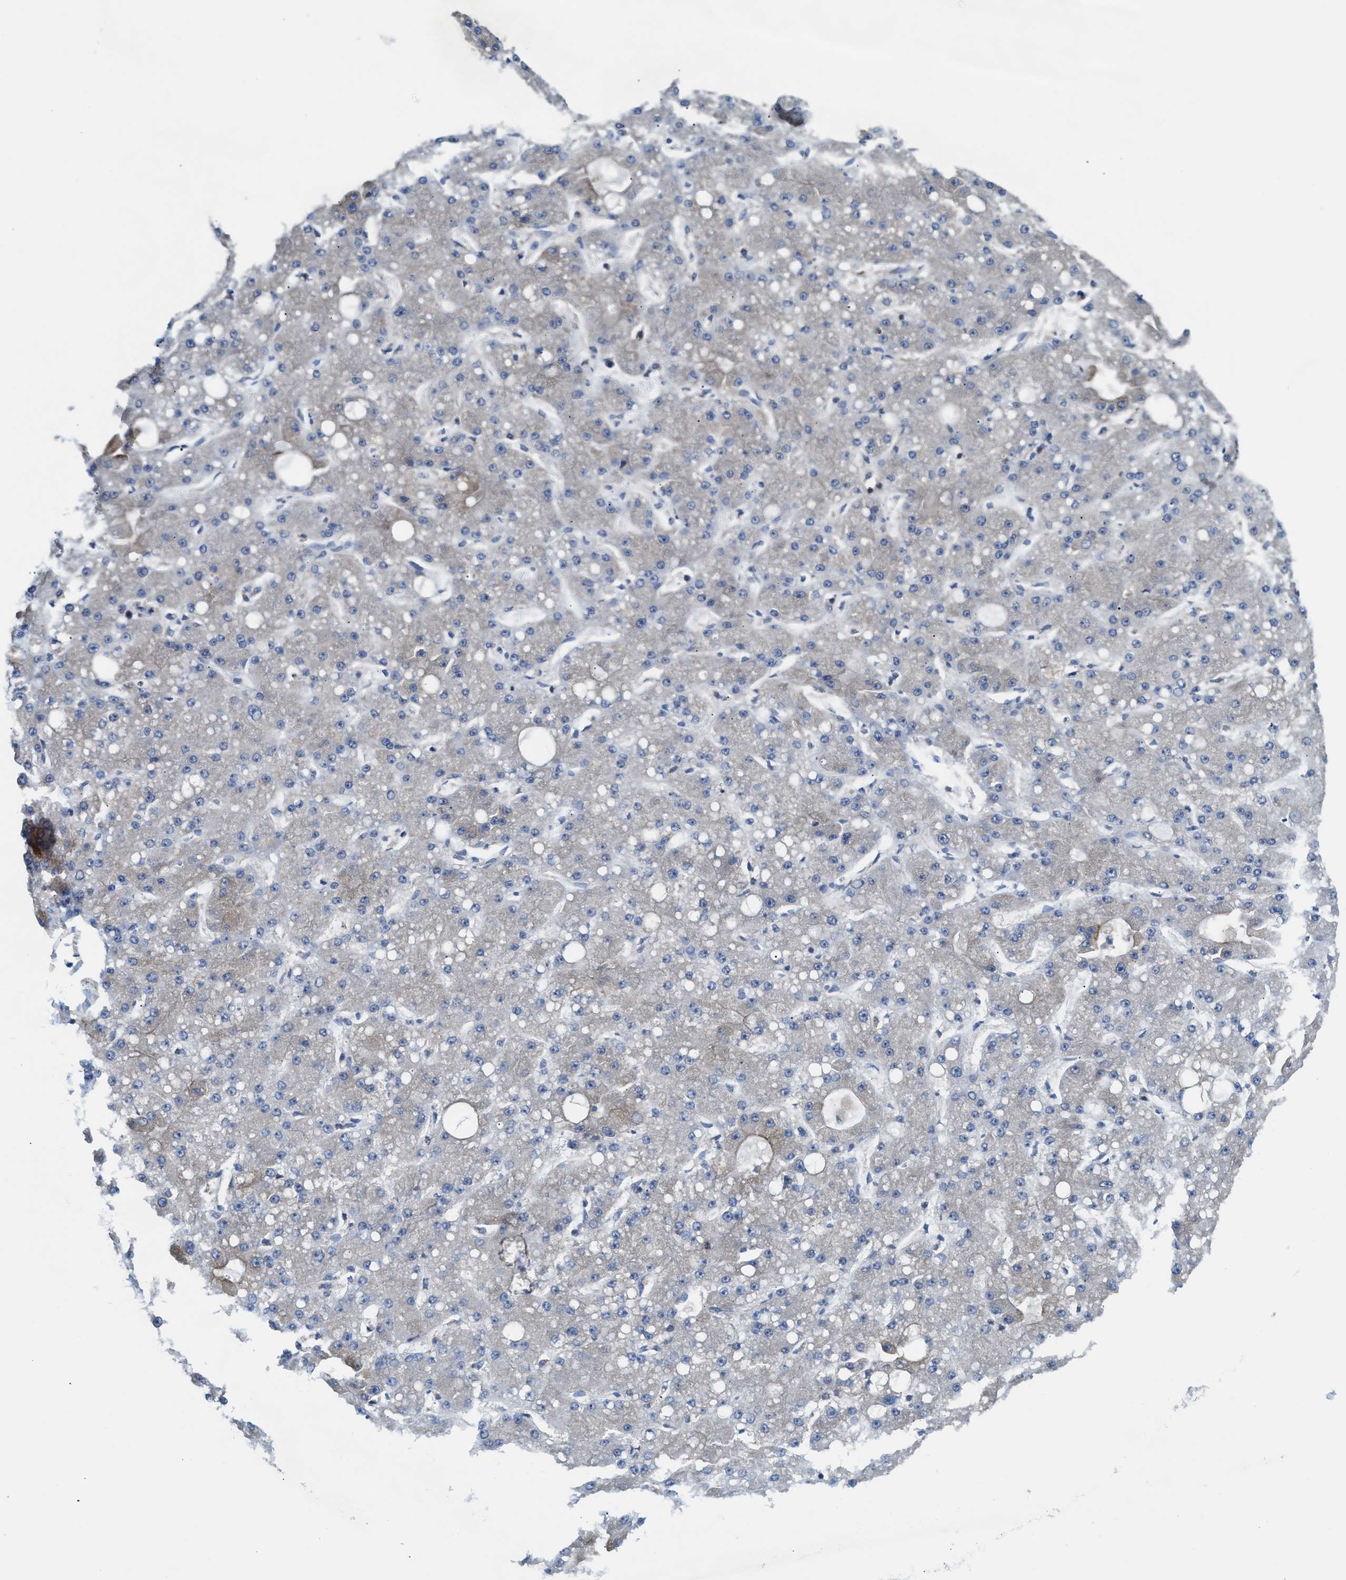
{"staining": {"intensity": "negative", "quantity": "none", "location": "none"}, "tissue": "liver cancer", "cell_type": "Tumor cells", "image_type": "cancer", "snomed": [{"axis": "morphology", "description": "Carcinoma, Hepatocellular, NOS"}, {"axis": "topography", "description": "Liver"}], "caption": "Tumor cells show no significant protein expression in liver cancer.", "gene": "TBC1D15", "patient": {"sex": "male", "age": 67}}